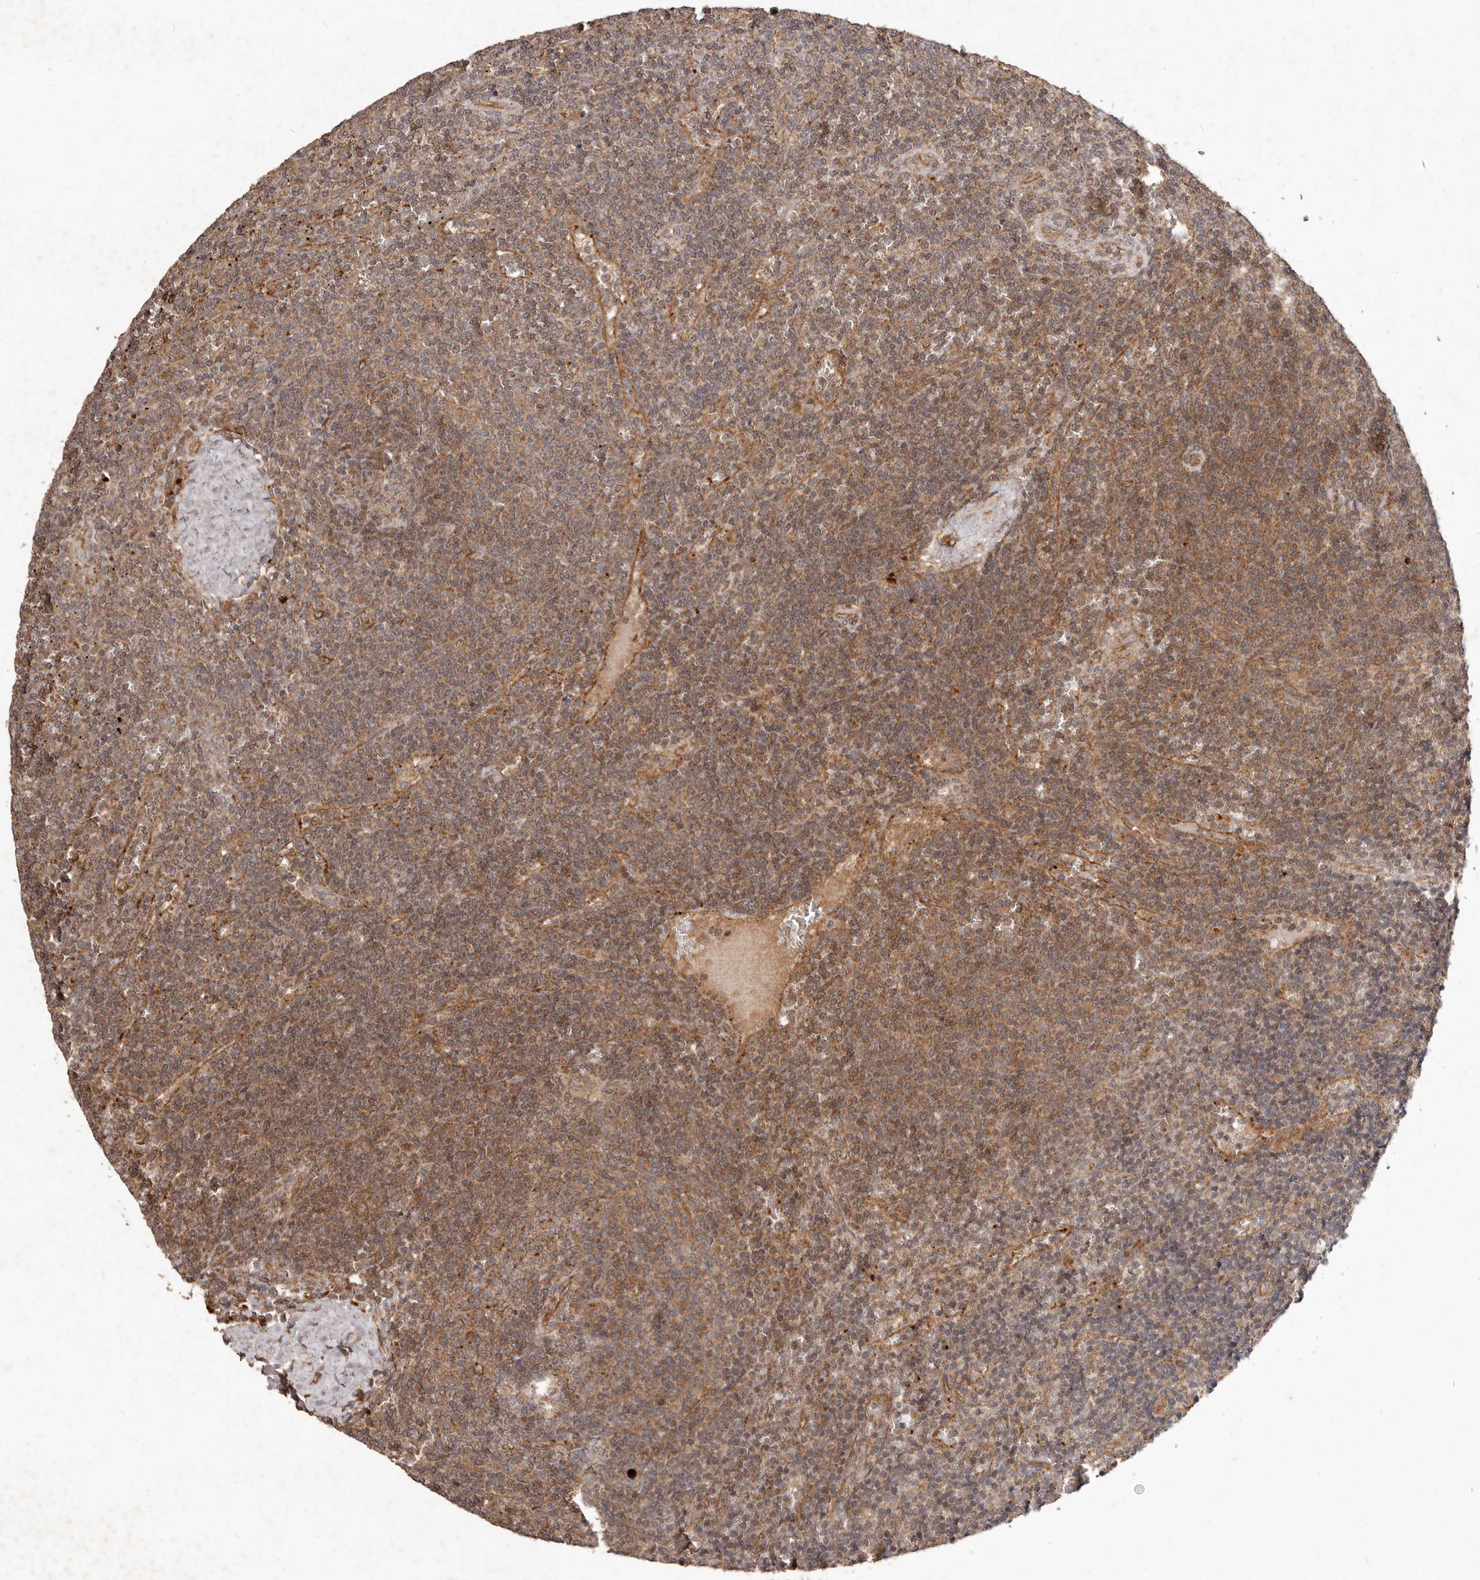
{"staining": {"intensity": "moderate", "quantity": ">75%", "location": "cytoplasmic/membranous"}, "tissue": "lymphoma", "cell_type": "Tumor cells", "image_type": "cancer", "snomed": [{"axis": "morphology", "description": "Malignant lymphoma, non-Hodgkin's type, Low grade"}, {"axis": "topography", "description": "Spleen"}], "caption": "Protein expression analysis of human low-grade malignant lymphoma, non-Hodgkin's type reveals moderate cytoplasmic/membranous staining in about >75% of tumor cells.", "gene": "PLOD2", "patient": {"sex": "female", "age": 50}}